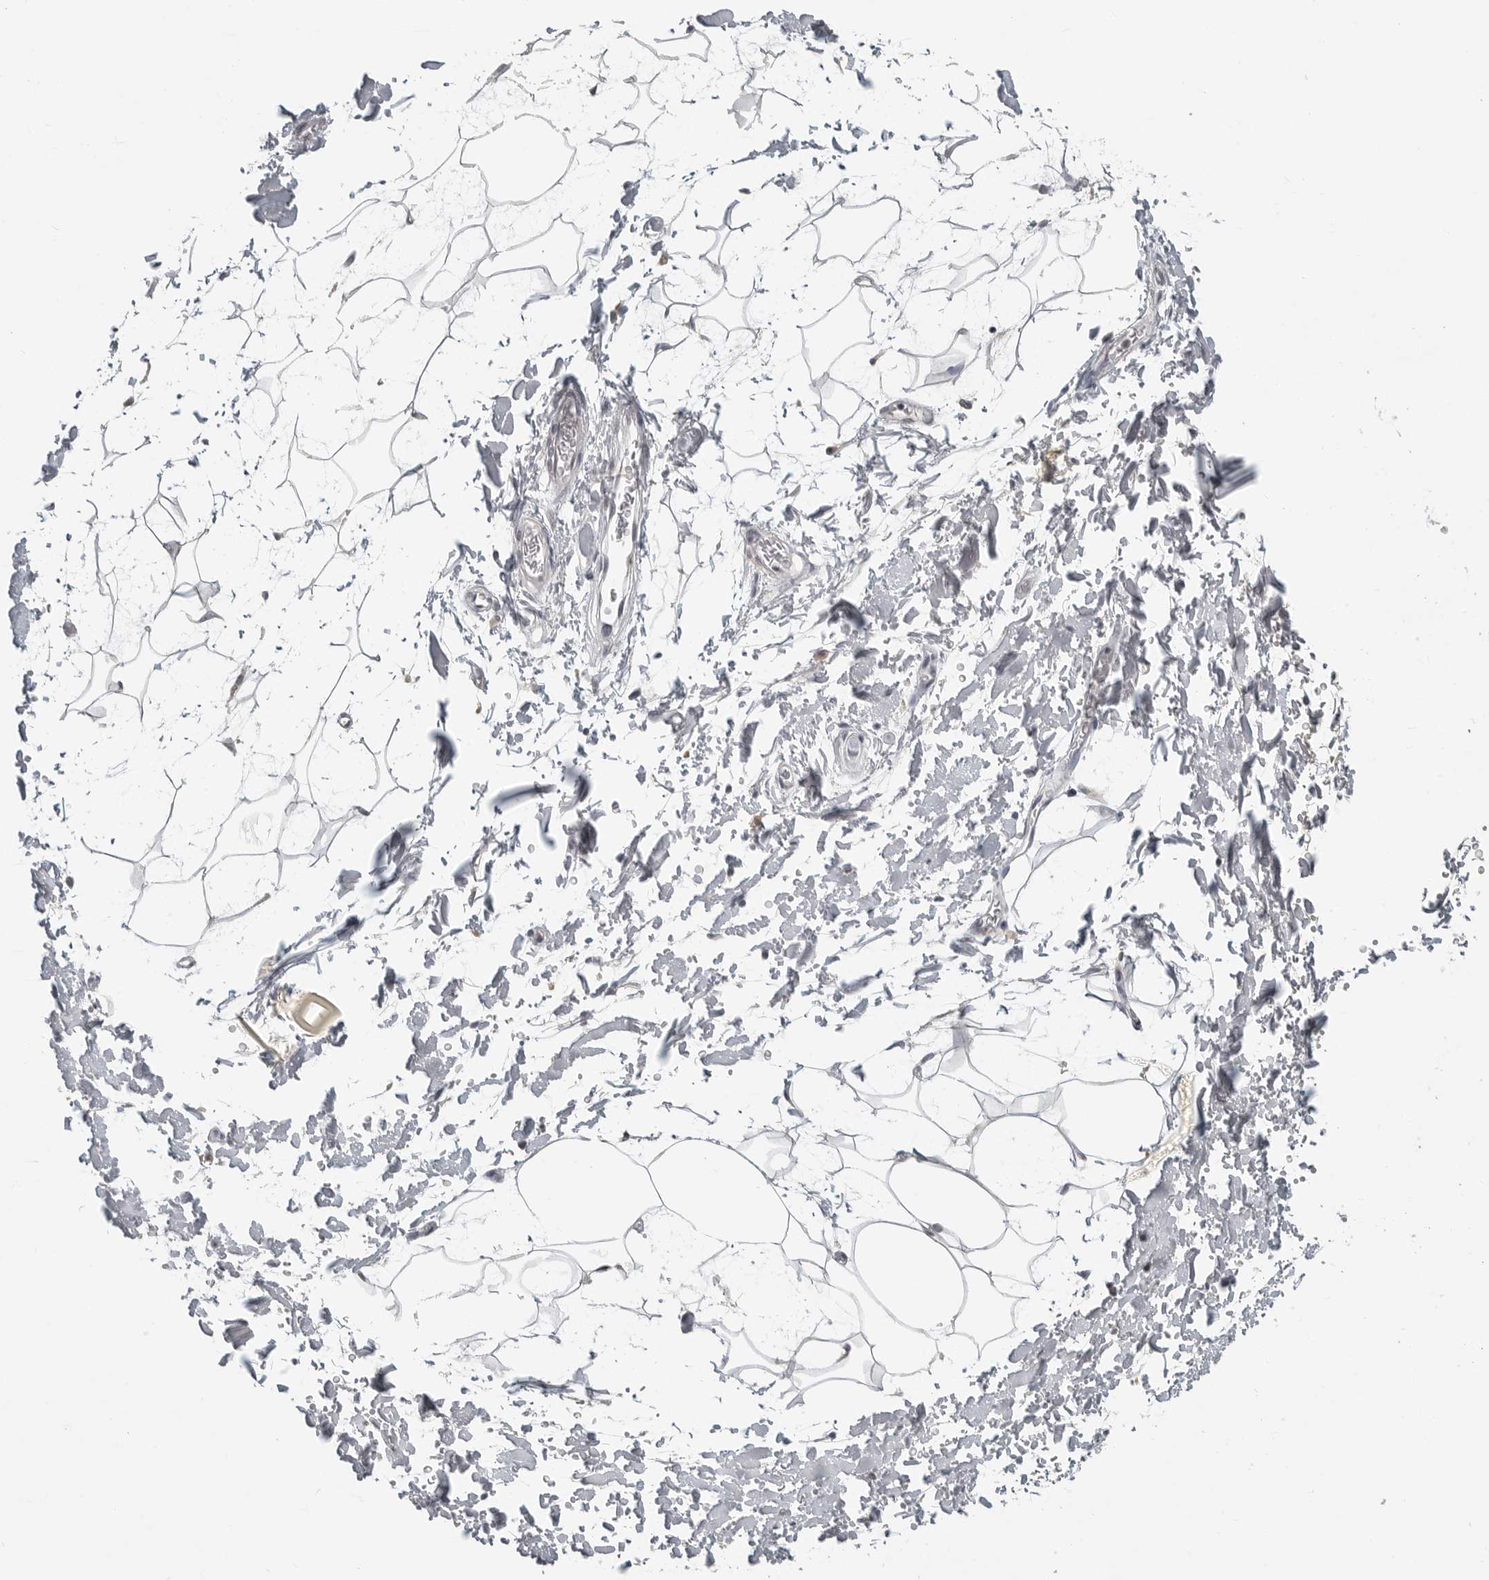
{"staining": {"intensity": "negative", "quantity": "none", "location": "none"}, "tissue": "adipose tissue", "cell_type": "Adipocytes", "image_type": "normal", "snomed": [{"axis": "morphology", "description": "Normal tissue, NOS"}, {"axis": "topography", "description": "Soft tissue"}], "caption": "The immunohistochemistry (IHC) image has no significant positivity in adipocytes of adipose tissue.", "gene": "FOXP3", "patient": {"sex": "male", "age": 72}}